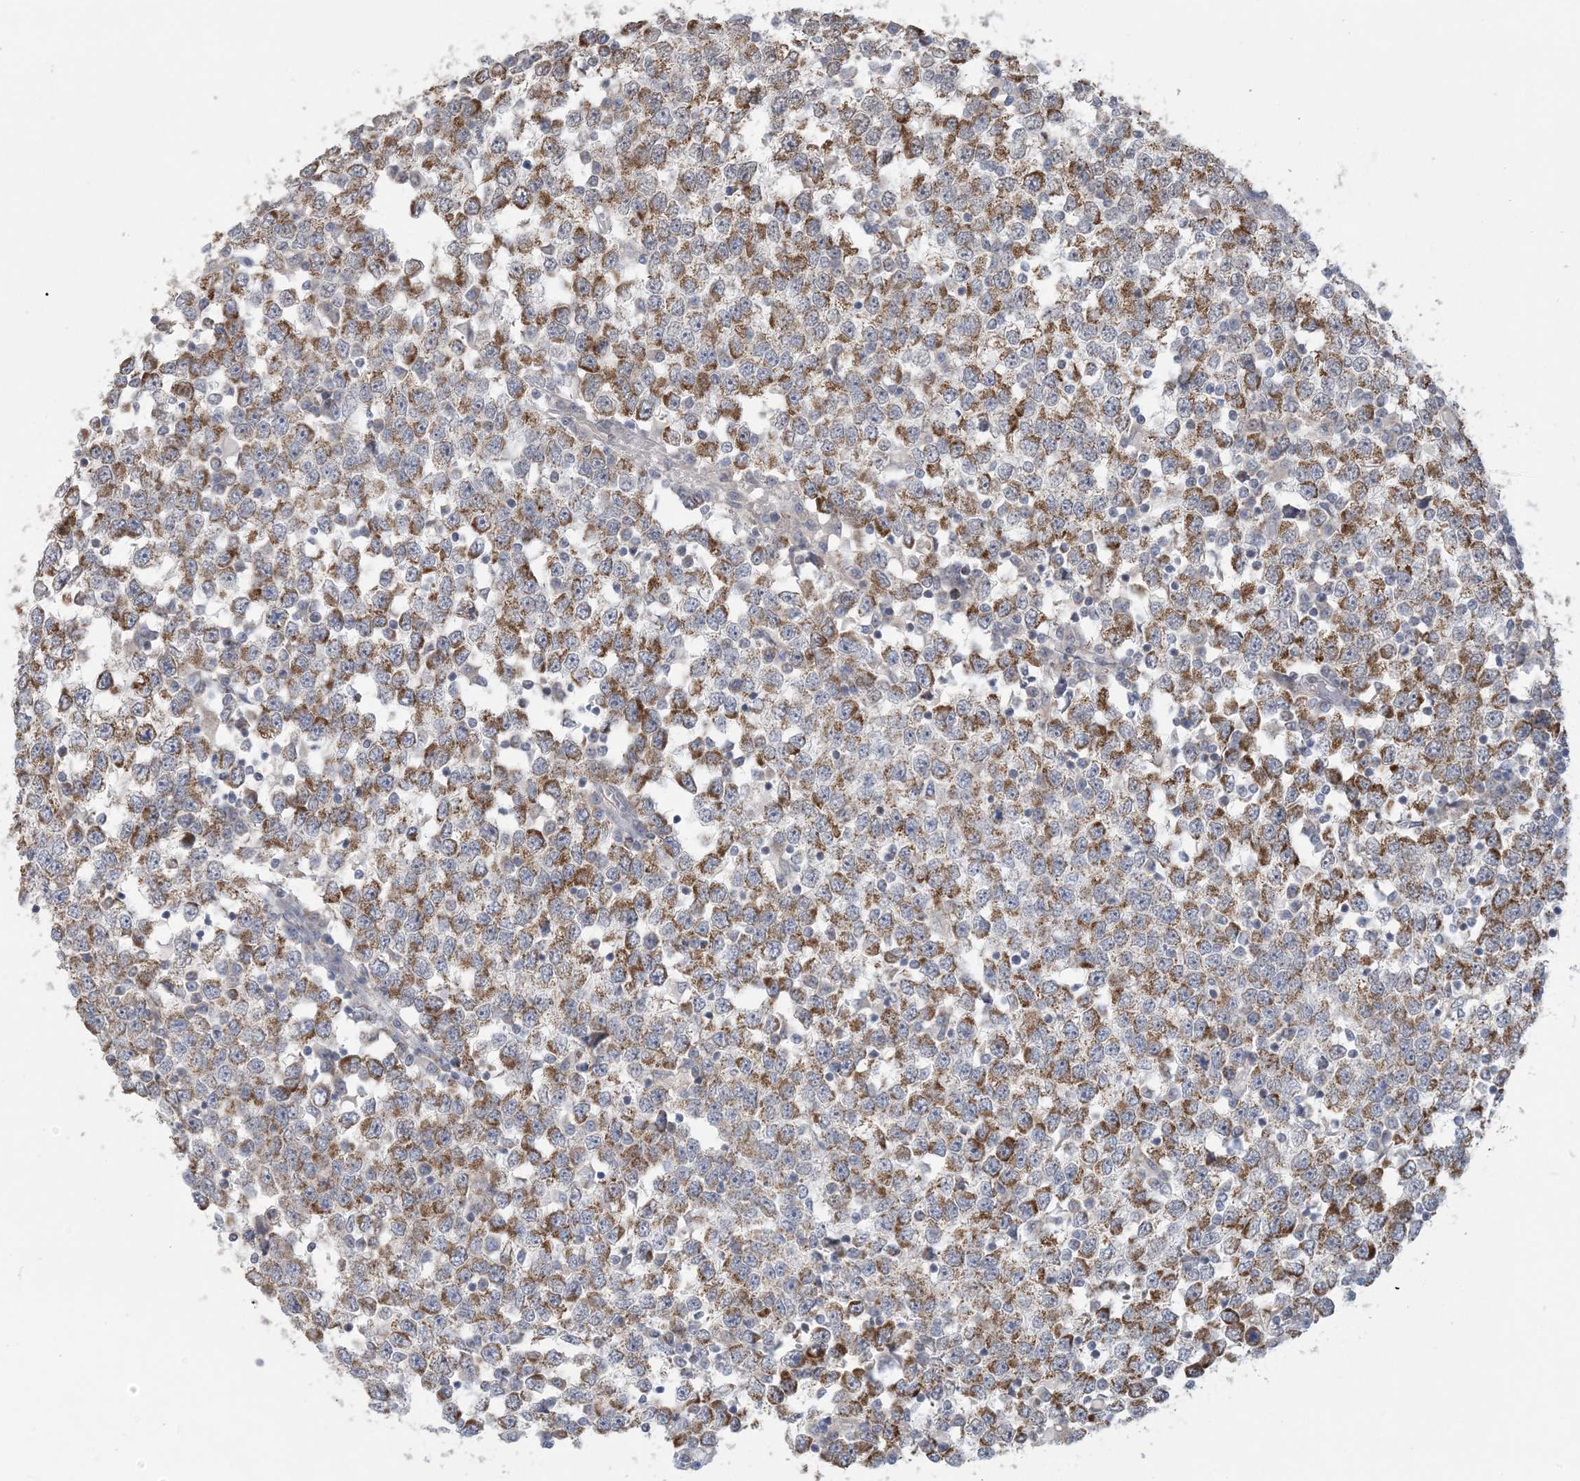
{"staining": {"intensity": "moderate", "quantity": ">75%", "location": "cytoplasmic/membranous"}, "tissue": "testis cancer", "cell_type": "Tumor cells", "image_type": "cancer", "snomed": [{"axis": "morphology", "description": "Seminoma, NOS"}, {"axis": "topography", "description": "Testis"}], "caption": "About >75% of tumor cells in human testis seminoma exhibit moderate cytoplasmic/membranous protein expression as visualized by brown immunohistochemical staining.", "gene": "TRMT10C", "patient": {"sex": "male", "age": 65}}